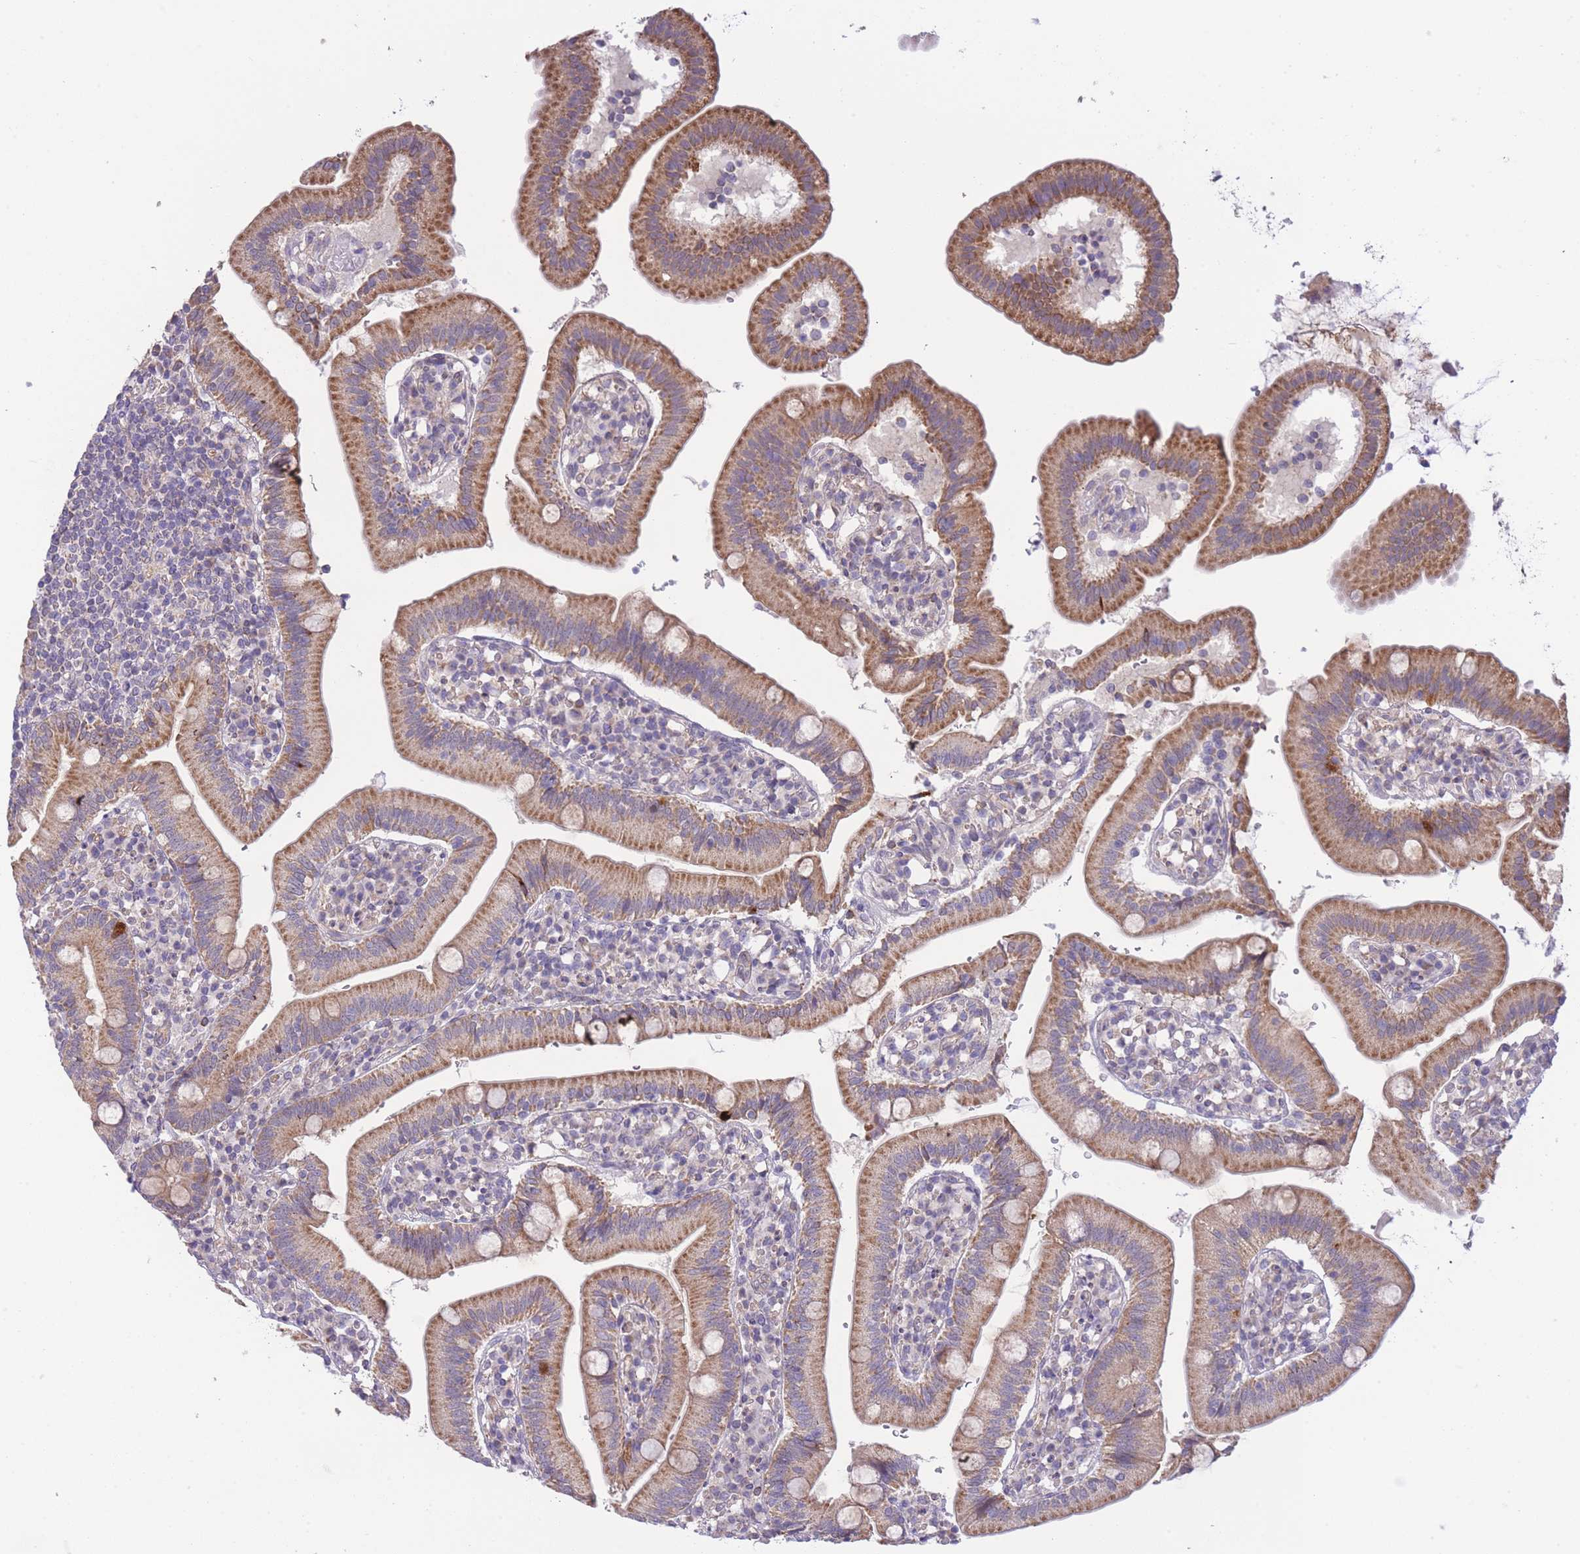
{"staining": {"intensity": "moderate", "quantity": ">75%", "location": "cytoplasmic/membranous"}, "tissue": "duodenum", "cell_type": "Glandular cells", "image_type": "normal", "snomed": [{"axis": "morphology", "description": "Normal tissue, NOS"}, {"axis": "topography", "description": "Duodenum"}], "caption": "Duodenum stained with a protein marker displays moderate staining in glandular cells.", "gene": "CTBP1", "patient": {"sex": "female", "age": 67}}